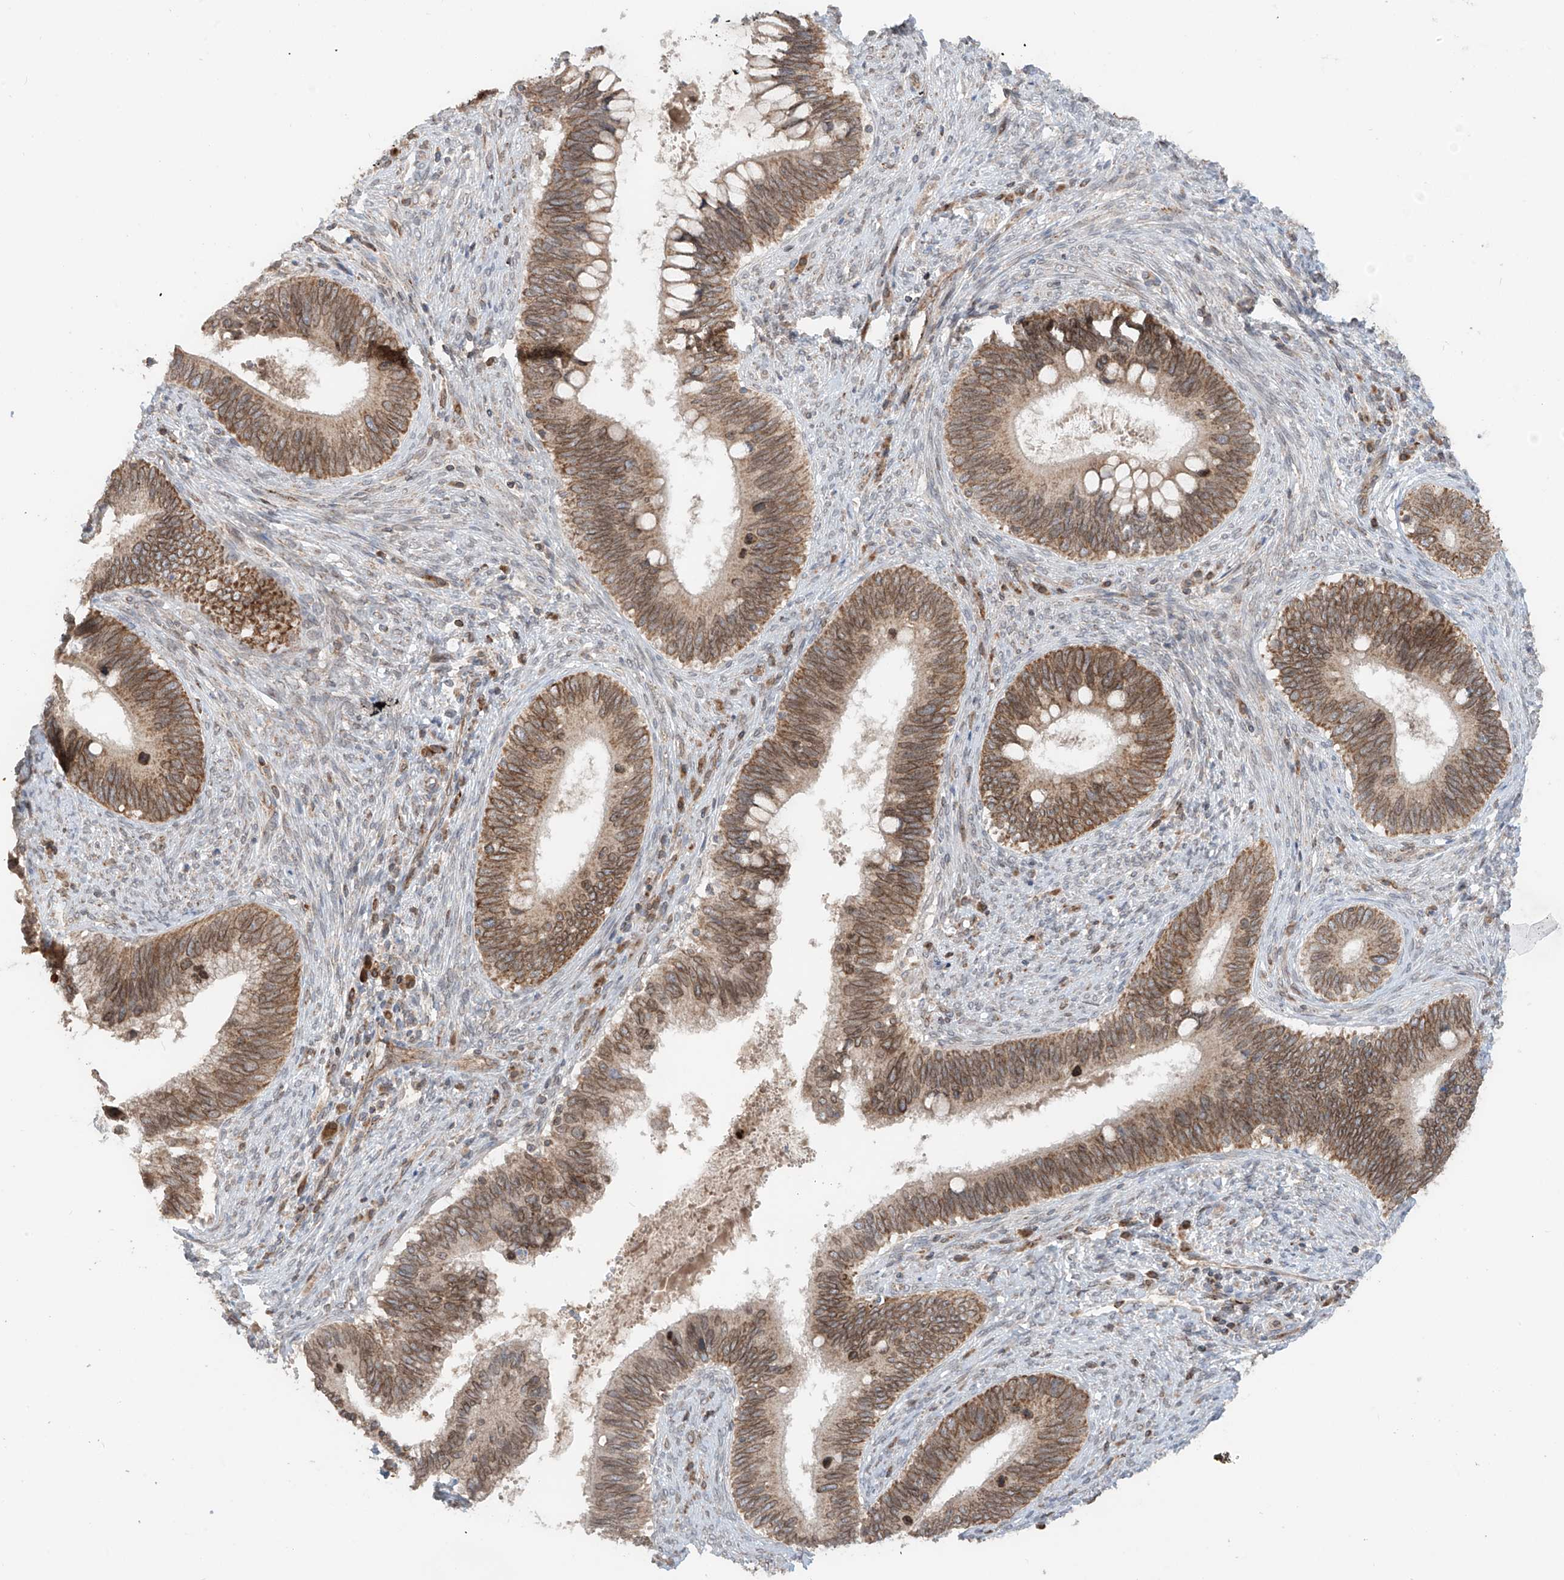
{"staining": {"intensity": "moderate", "quantity": ">75%", "location": "cytoplasmic/membranous,nuclear"}, "tissue": "cervical cancer", "cell_type": "Tumor cells", "image_type": "cancer", "snomed": [{"axis": "morphology", "description": "Adenocarcinoma, NOS"}, {"axis": "topography", "description": "Cervix"}], "caption": "Approximately >75% of tumor cells in human adenocarcinoma (cervical) show moderate cytoplasmic/membranous and nuclear protein positivity as visualized by brown immunohistochemical staining.", "gene": "AHCTF1", "patient": {"sex": "female", "age": 42}}